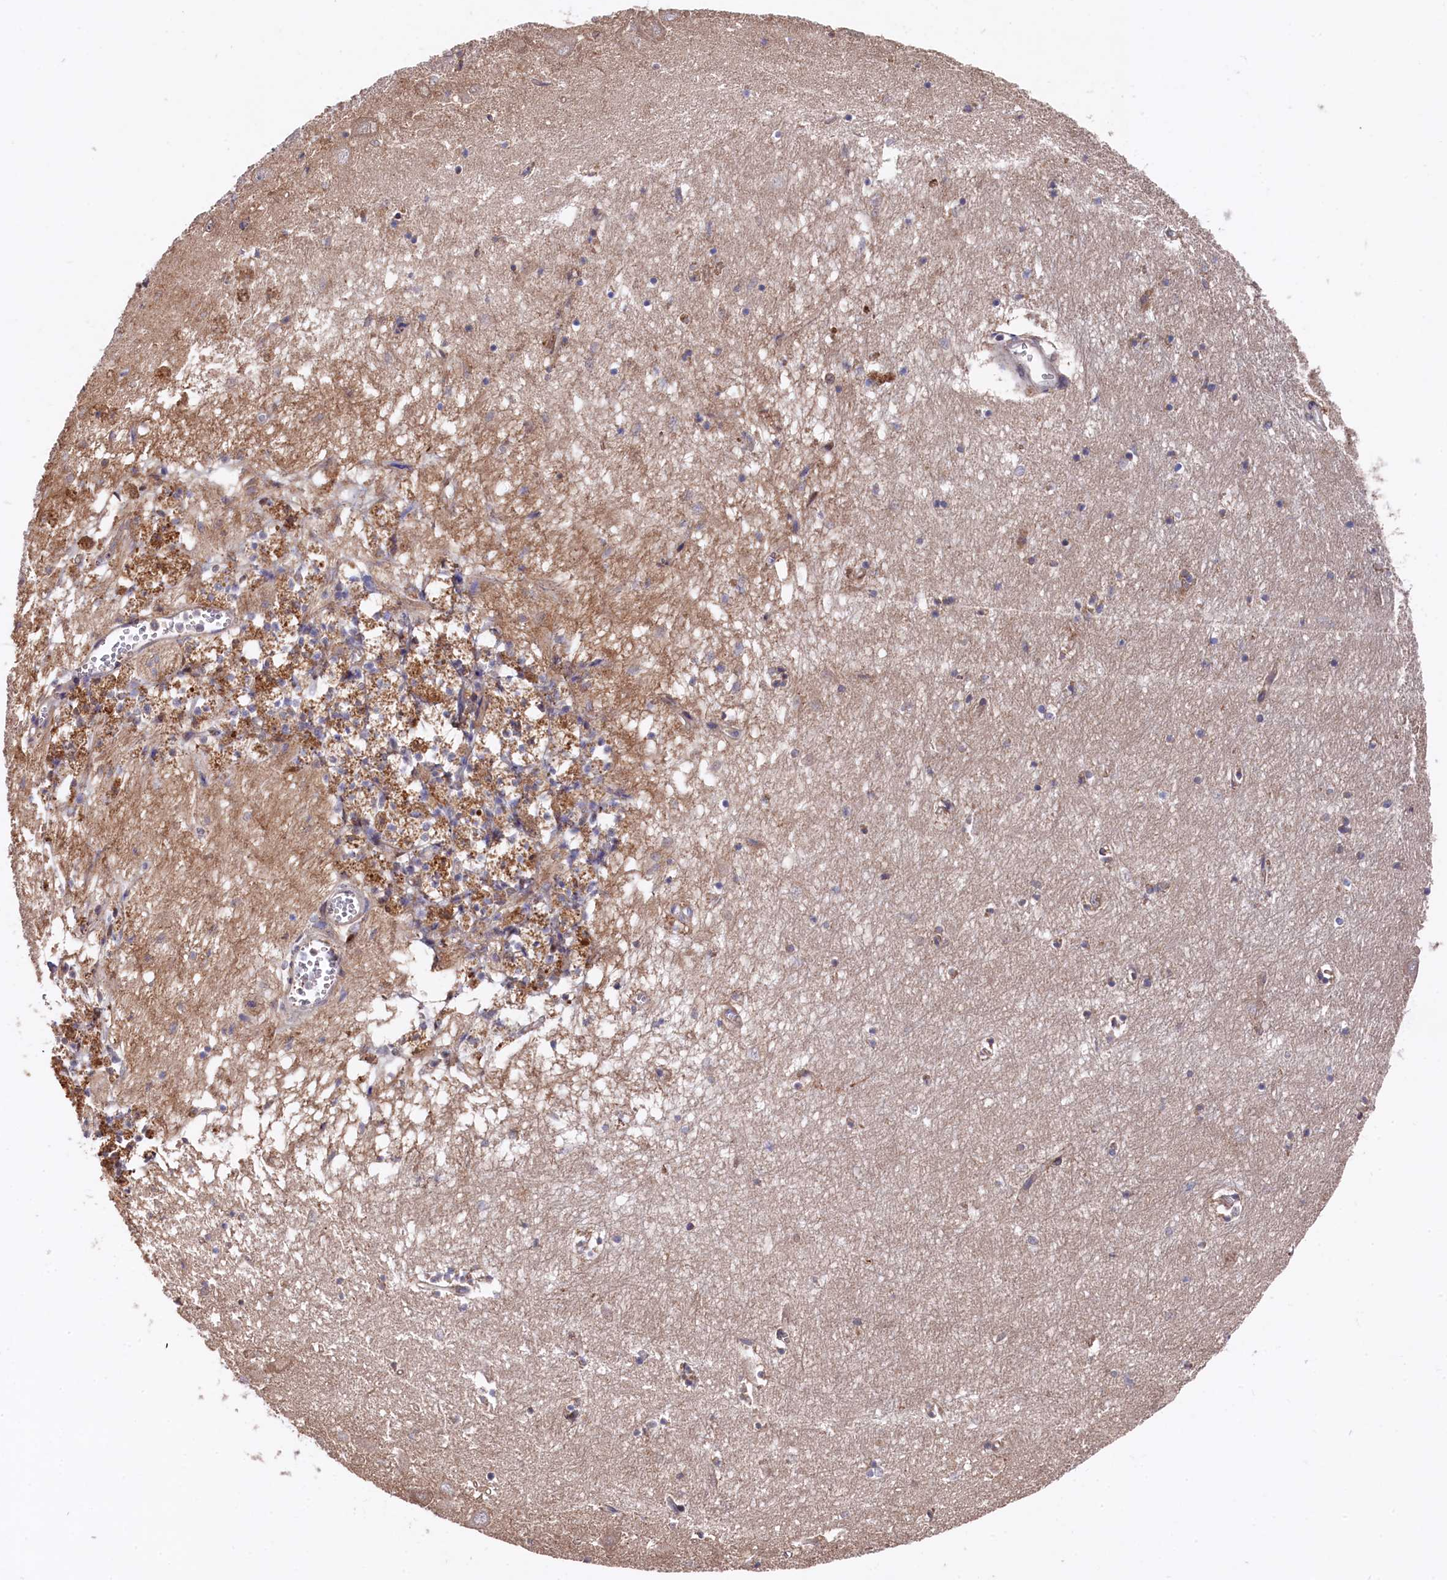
{"staining": {"intensity": "weak", "quantity": "<25%", "location": "cytoplasmic/membranous"}, "tissue": "hippocampus", "cell_type": "Glial cells", "image_type": "normal", "snomed": [{"axis": "morphology", "description": "Normal tissue, NOS"}, {"axis": "topography", "description": "Hippocampus"}], "caption": "Hippocampus was stained to show a protein in brown. There is no significant staining in glial cells. (DAB immunohistochemistry (IHC), high magnification).", "gene": "SLC12A4", "patient": {"sex": "female", "age": 64}}